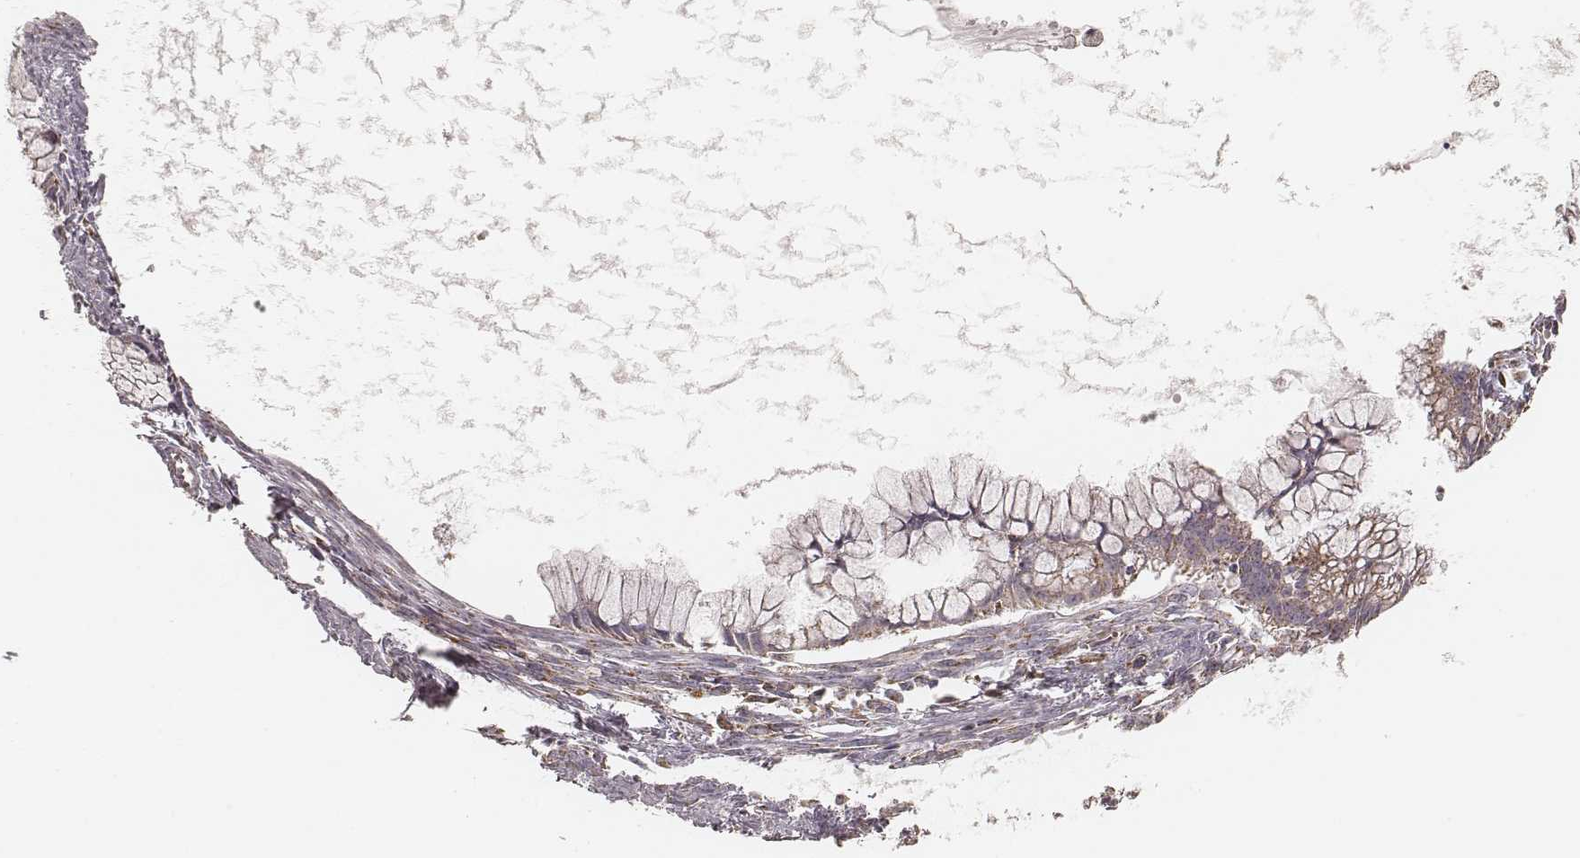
{"staining": {"intensity": "weak", "quantity": "25%-75%", "location": "cytoplasmic/membranous"}, "tissue": "ovarian cancer", "cell_type": "Tumor cells", "image_type": "cancer", "snomed": [{"axis": "morphology", "description": "Cystadenocarcinoma, mucinous, NOS"}, {"axis": "topography", "description": "Ovary"}], "caption": "Mucinous cystadenocarcinoma (ovarian) tissue reveals weak cytoplasmic/membranous positivity in approximately 25%-75% of tumor cells (Brightfield microscopy of DAB IHC at high magnification).", "gene": "CS", "patient": {"sex": "female", "age": 41}}